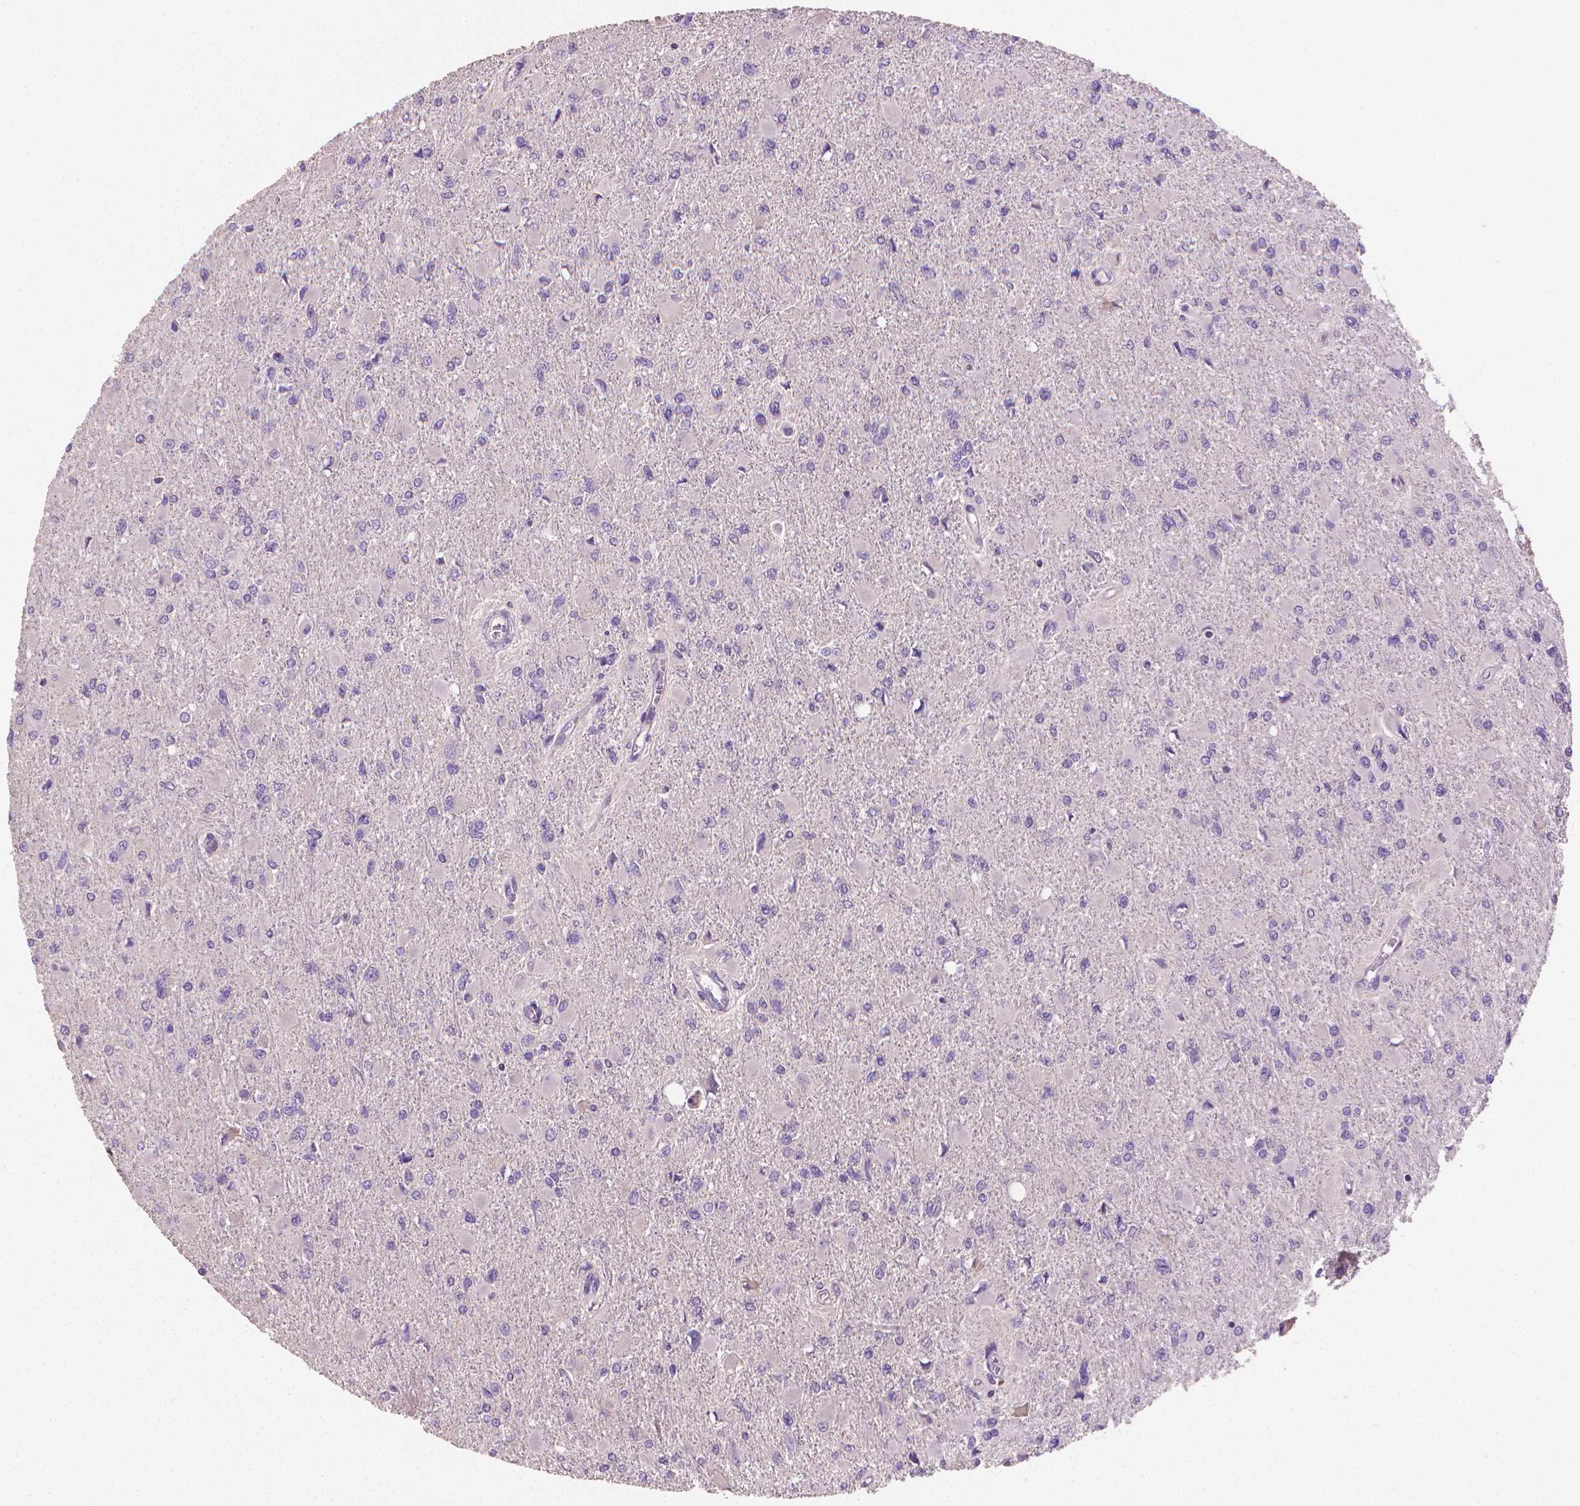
{"staining": {"intensity": "negative", "quantity": "none", "location": "none"}, "tissue": "glioma", "cell_type": "Tumor cells", "image_type": "cancer", "snomed": [{"axis": "morphology", "description": "Glioma, malignant, High grade"}, {"axis": "topography", "description": "Cerebral cortex"}], "caption": "This histopathology image is of glioma stained with immunohistochemistry (IHC) to label a protein in brown with the nuclei are counter-stained blue. There is no positivity in tumor cells.", "gene": "CATIP", "patient": {"sex": "female", "age": 36}}